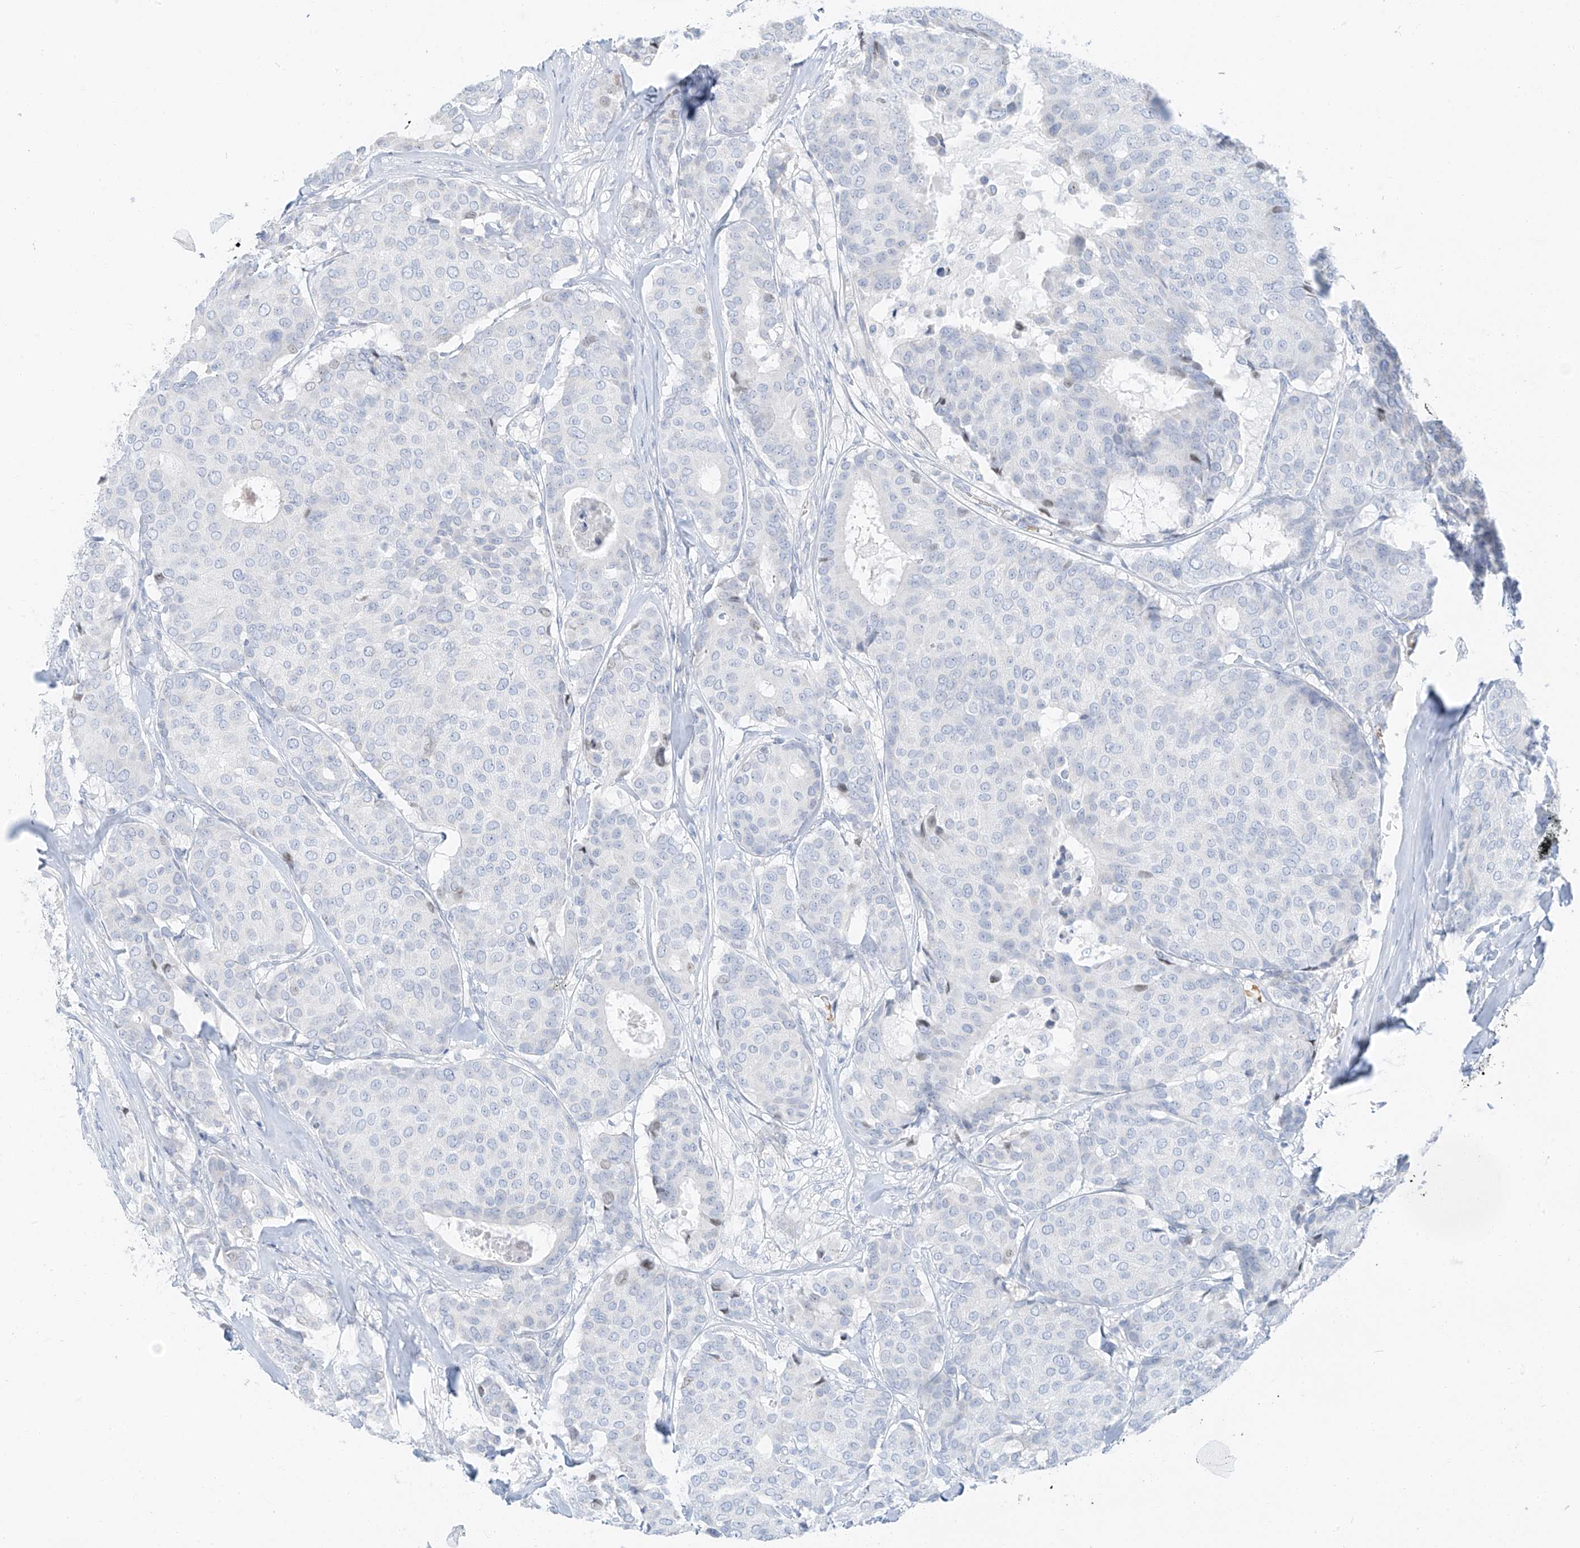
{"staining": {"intensity": "negative", "quantity": "none", "location": "none"}, "tissue": "breast cancer", "cell_type": "Tumor cells", "image_type": "cancer", "snomed": [{"axis": "morphology", "description": "Duct carcinoma"}, {"axis": "topography", "description": "Breast"}], "caption": "Image shows no protein staining in tumor cells of breast cancer tissue.", "gene": "PGC", "patient": {"sex": "female", "age": 75}}